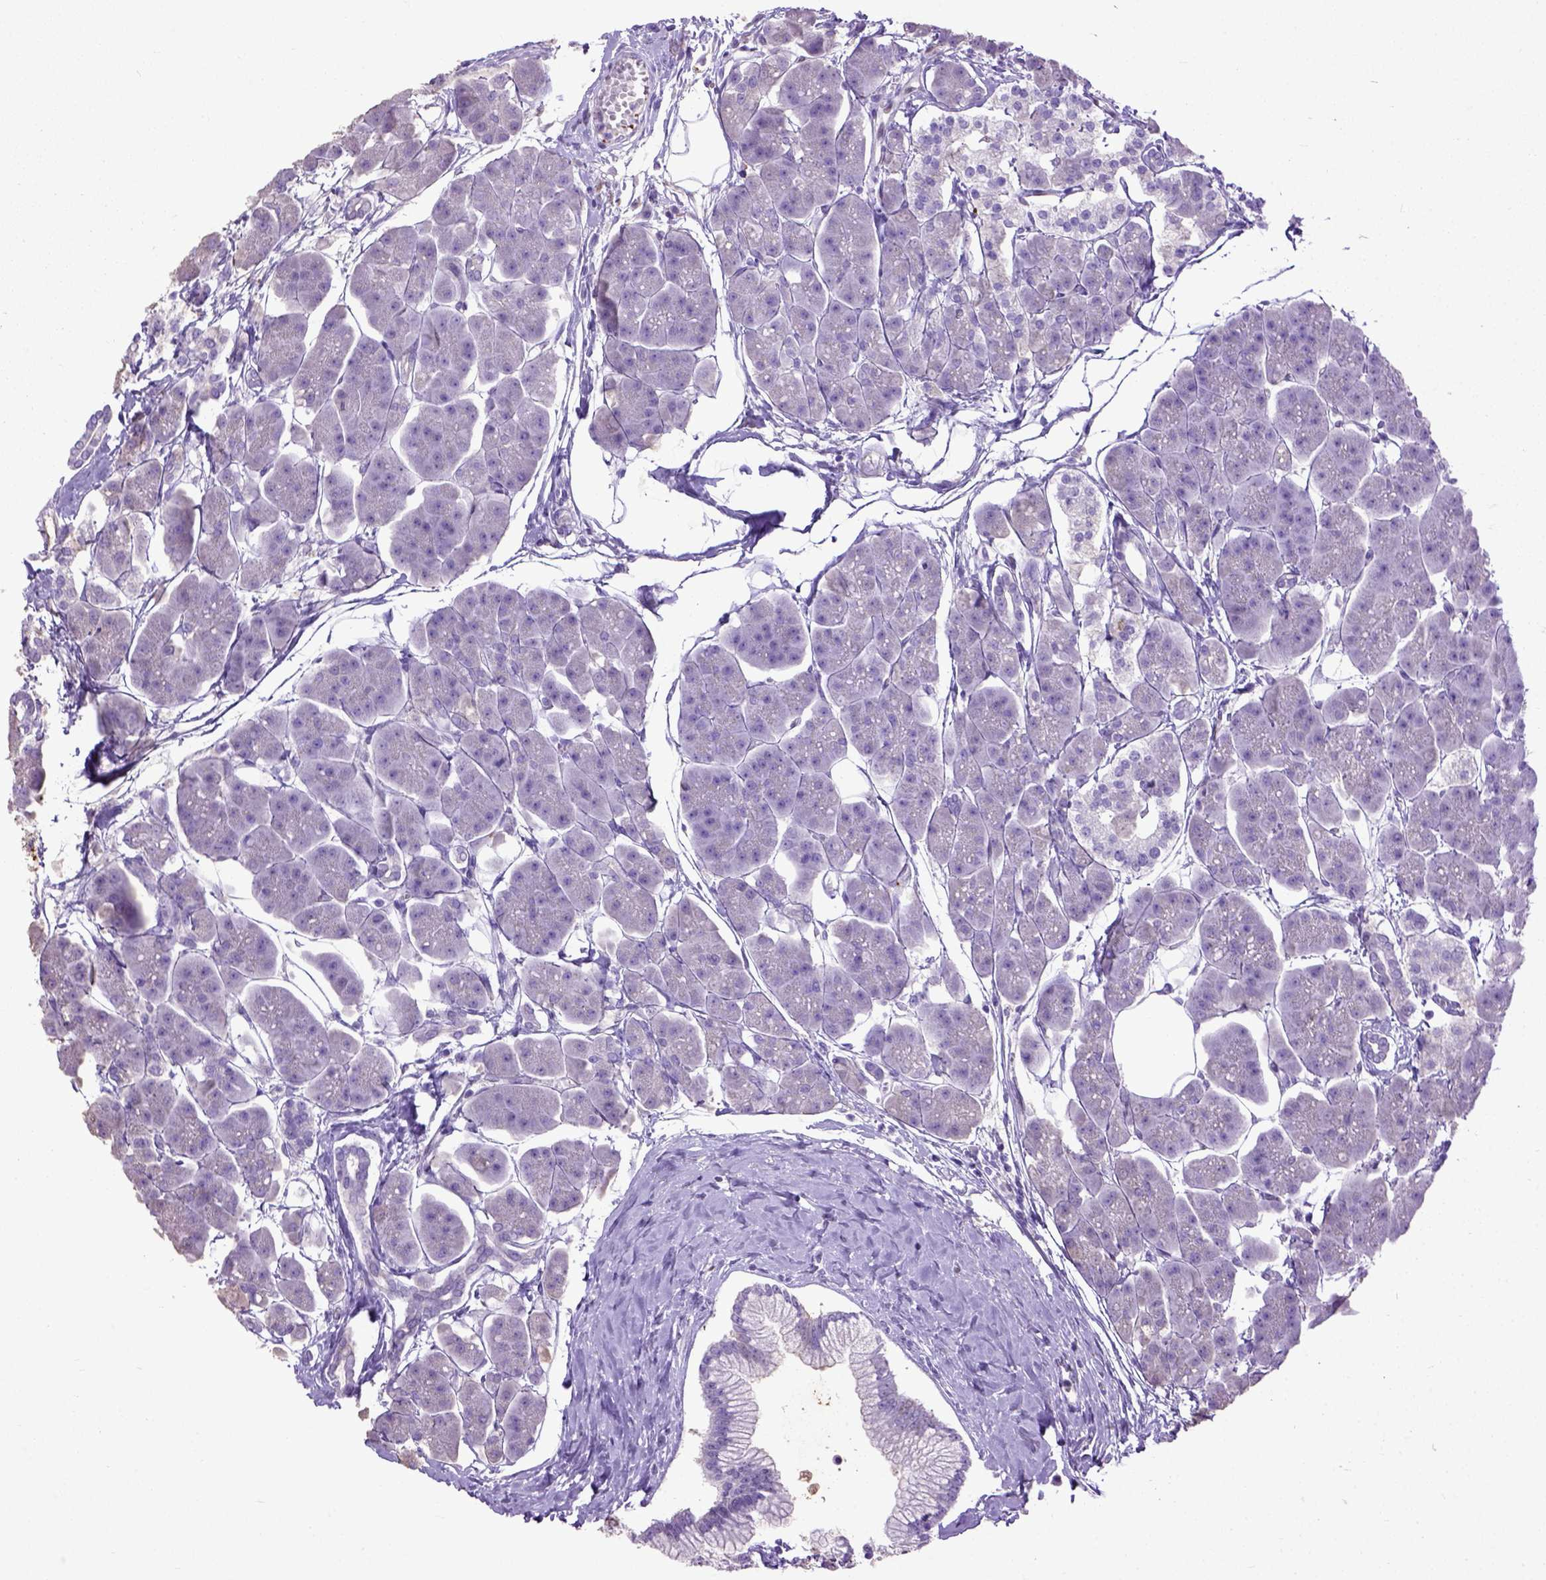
{"staining": {"intensity": "negative", "quantity": "none", "location": "none"}, "tissue": "pancreas", "cell_type": "Exocrine glandular cells", "image_type": "normal", "snomed": [{"axis": "morphology", "description": "Normal tissue, NOS"}, {"axis": "topography", "description": "Adipose tissue"}, {"axis": "topography", "description": "Pancreas"}, {"axis": "topography", "description": "Peripheral nerve tissue"}], "caption": "This is a micrograph of IHC staining of normal pancreas, which shows no positivity in exocrine glandular cells. (DAB (3,3'-diaminobenzidine) immunohistochemistry visualized using brightfield microscopy, high magnification).", "gene": "ADAMTS8", "patient": {"sex": "female", "age": 58}}